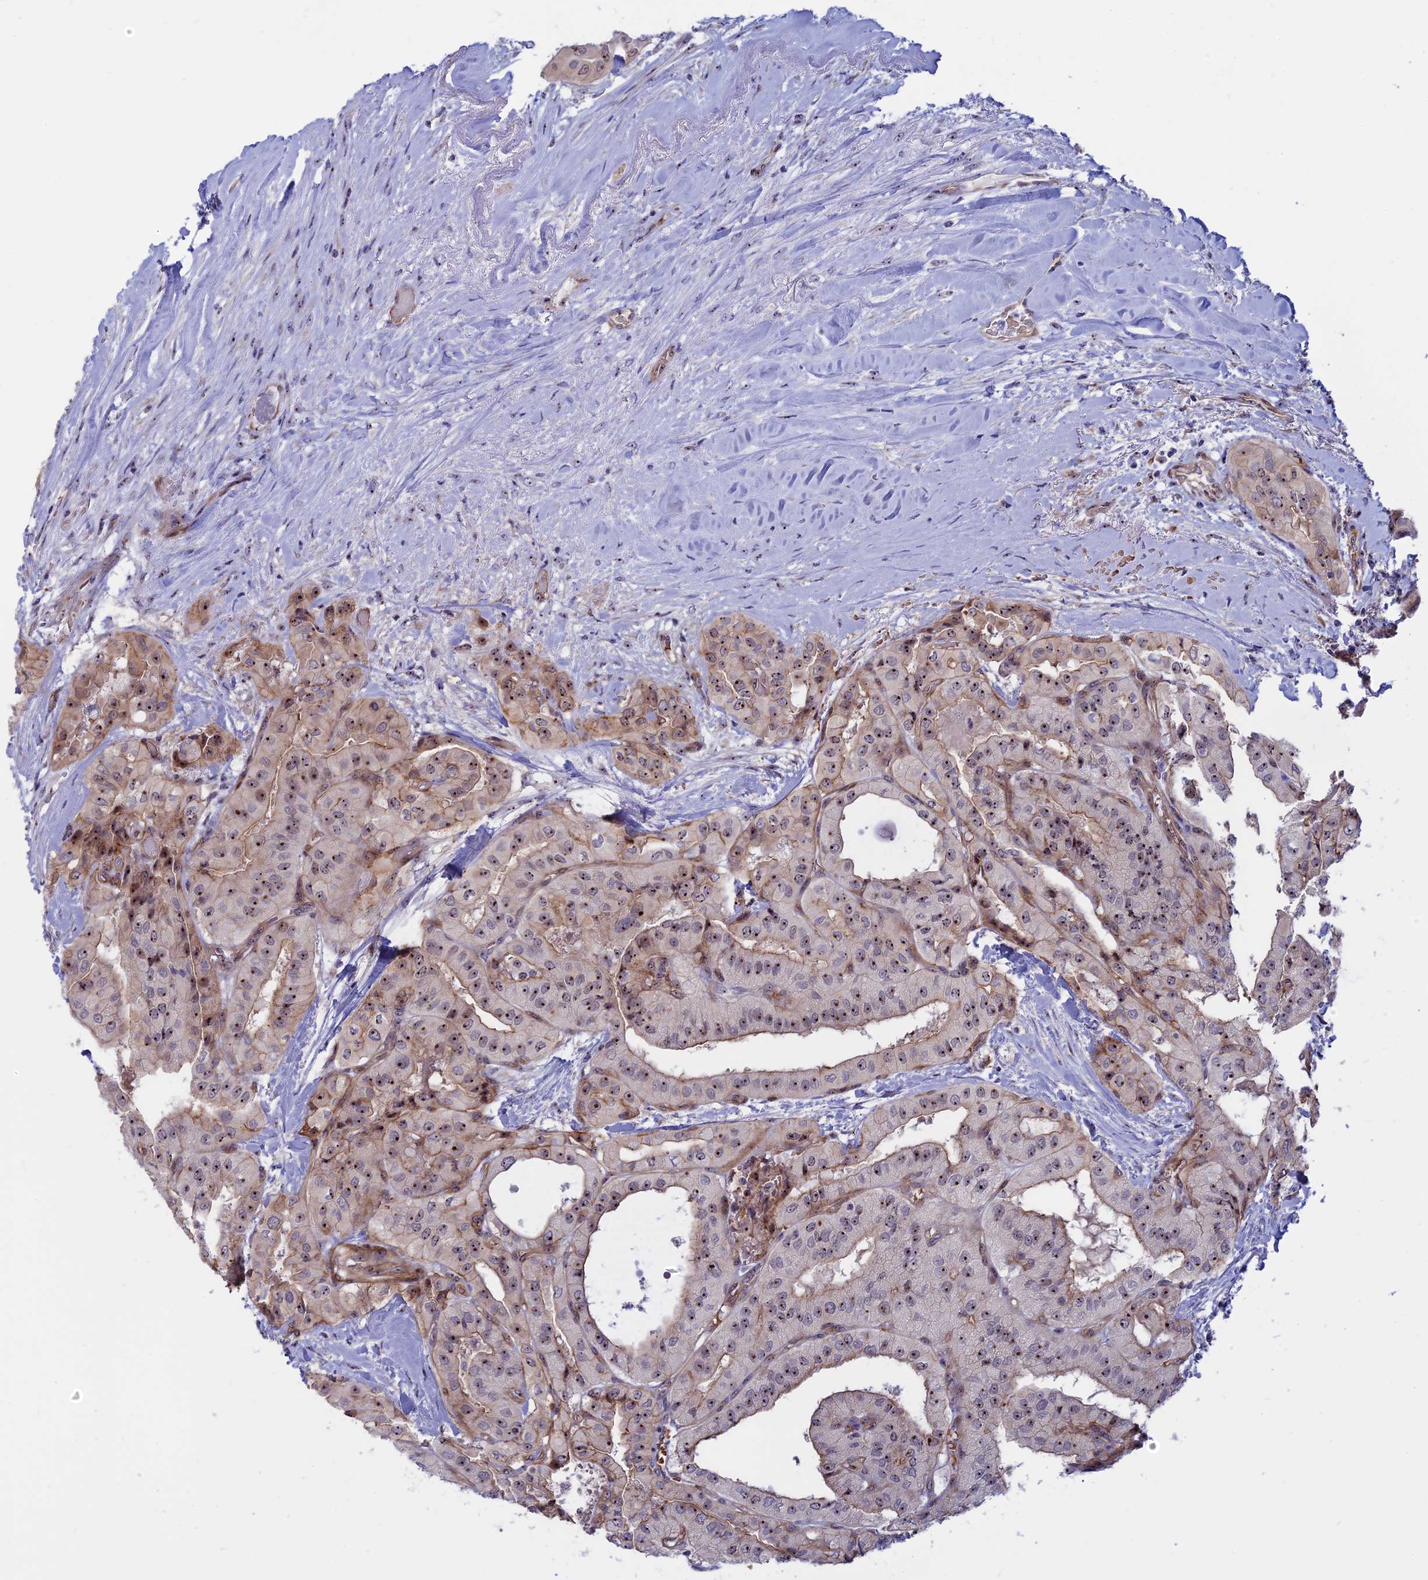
{"staining": {"intensity": "moderate", "quantity": ">75%", "location": "nuclear"}, "tissue": "thyroid cancer", "cell_type": "Tumor cells", "image_type": "cancer", "snomed": [{"axis": "morphology", "description": "Papillary adenocarcinoma, NOS"}, {"axis": "topography", "description": "Thyroid gland"}], "caption": "IHC photomicrograph of neoplastic tissue: human thyroid papillary adenocarcinoma stained using immunohistochemistry (IHC) exhibits medium levels of moderate protein expression localized specifically in the nuclear of tumor cells, appearing as a nuclear brown color.", "gene": "DBNDD1", "patient": {"sex": "female", "age": 59}}